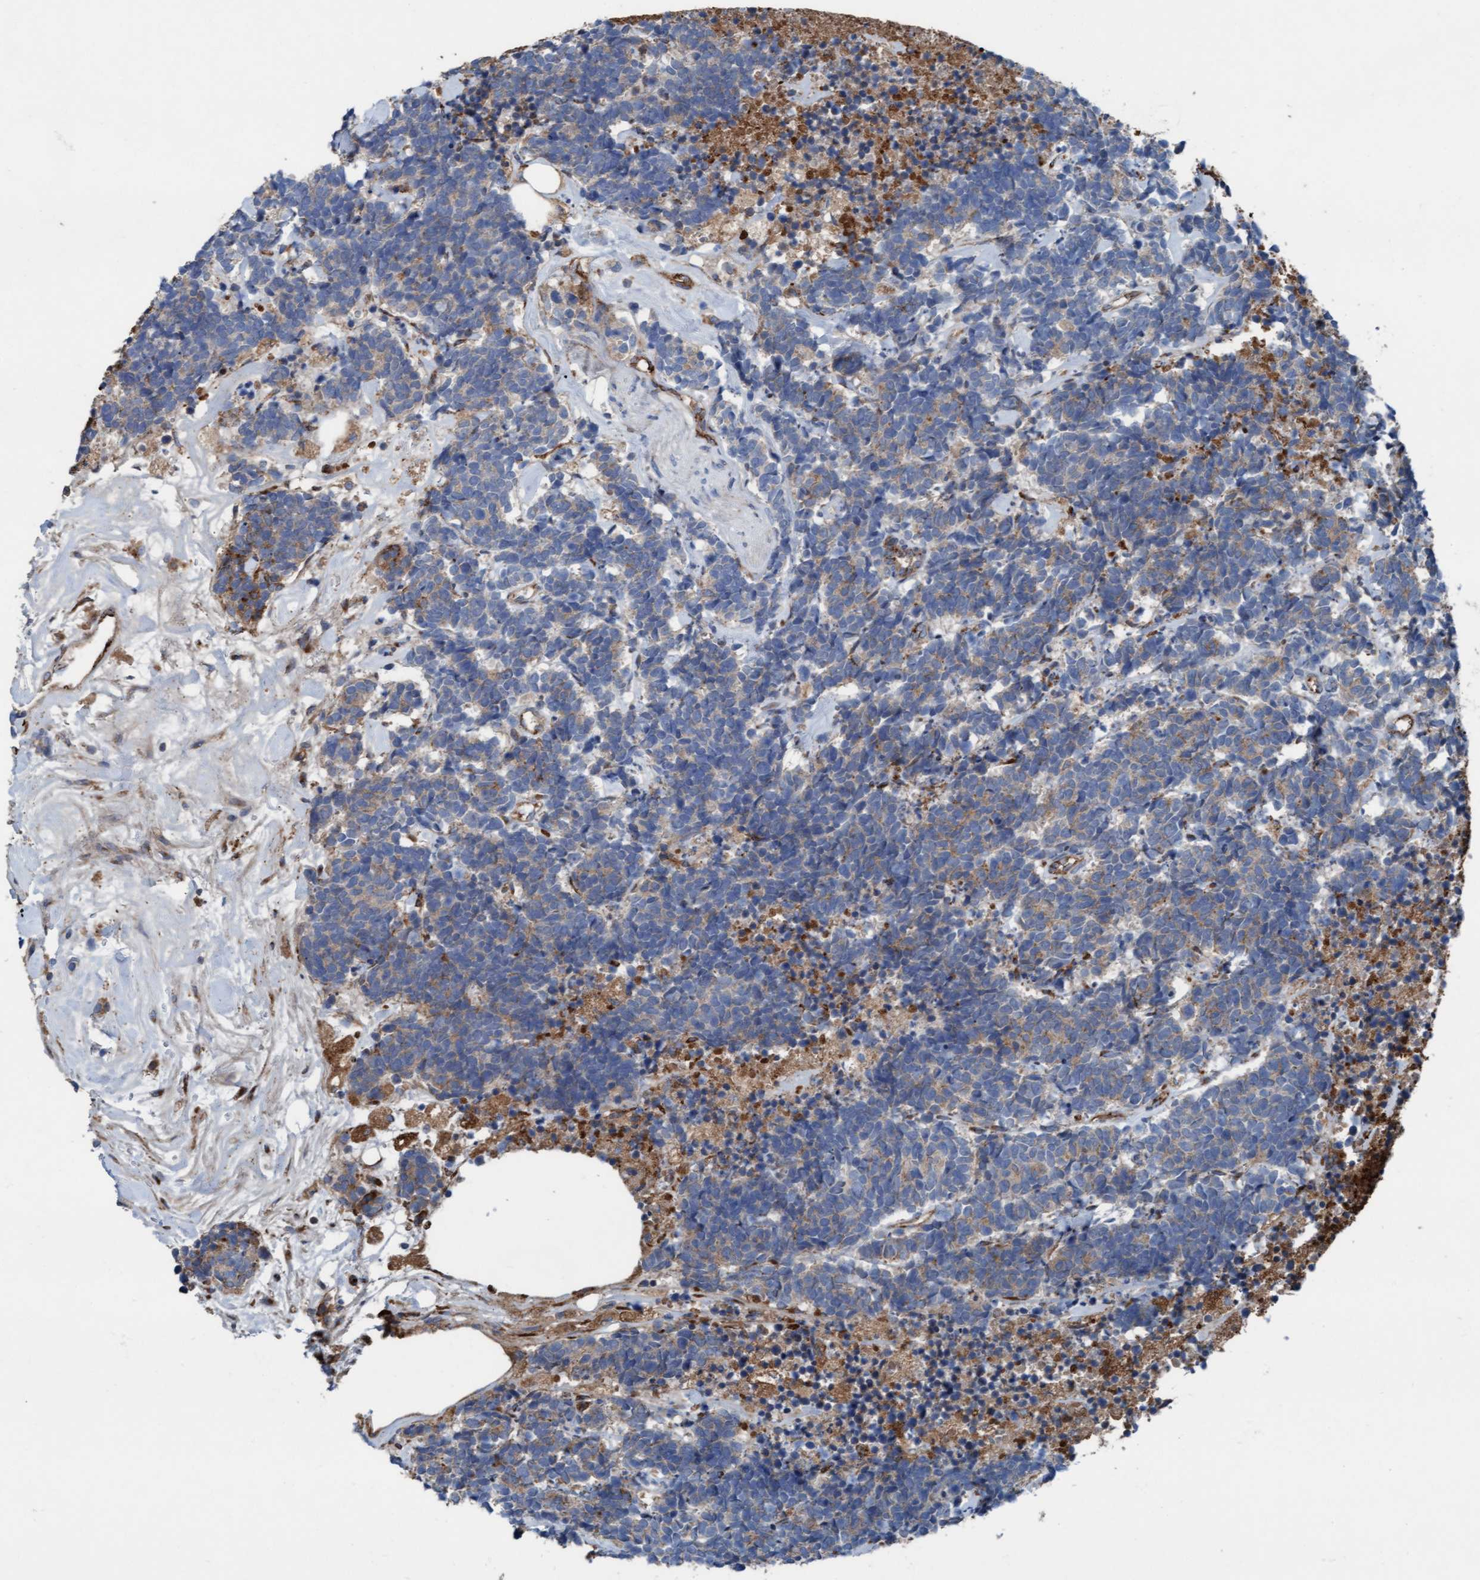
{"staining": {"intensity": "weak", "quantity": "25%-75%", "location": "cytoplasmic/membranous"}, "tissue": "carcinoid", "cell_type": "Tumor cells", "image_type": "cancer", "snomed": [{"axis": "morphology", "description": "Carcinoma, NOS"}, {"axis": "morphology", "description": "Carcinoid, malignant, NOS"}, {"axis": "topography", "description": "Urinary bladder"}], "caption": "Immunohistochemical staining of human carcinoid exhibits low levels of weak cytoplasmic/membranous positivity in about 25%-75% of tumor cells. Nuclei are stained in blue.", "gene": "KLHL26", "patient": {"sex": "male", "age": 57}}